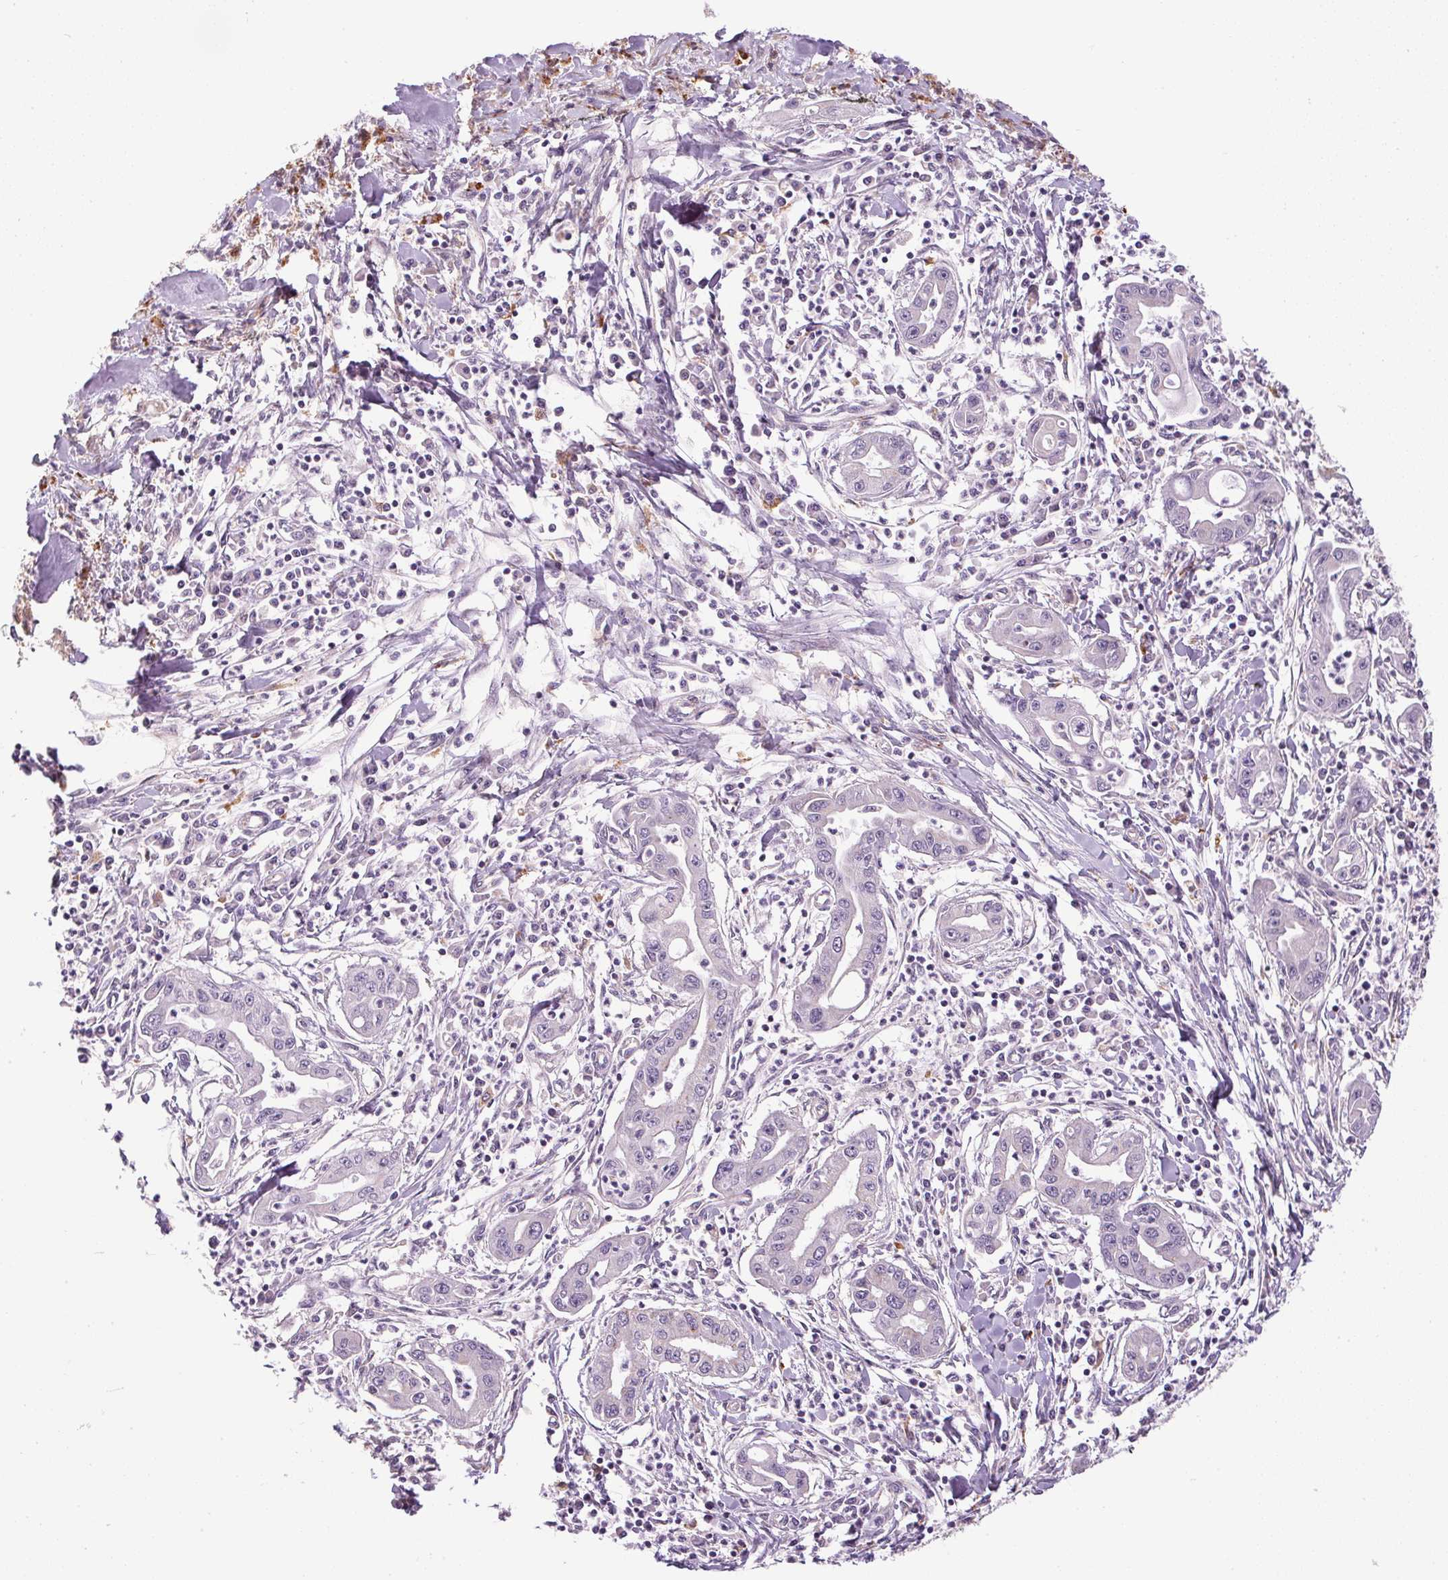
{"staining": {"intensity": "negative", "quantity": "none", "location": "none"}, "tissue": "pancreatic cancer", "cell_type": "Tumor cells", "image_type": "cancer", "snomed": [{"axis": "morphology", "description": "Adenocarcinoma, NOS"}, {"axis": "topography", "description": "Pancreas"}], "caption": "This is an IHC histopathology image of pancreatic cancer (adenocarcinoma). There is no positivity in tumor cells.", "gene": "ADH5", "patient": {"sex": "male", "age": 72}}